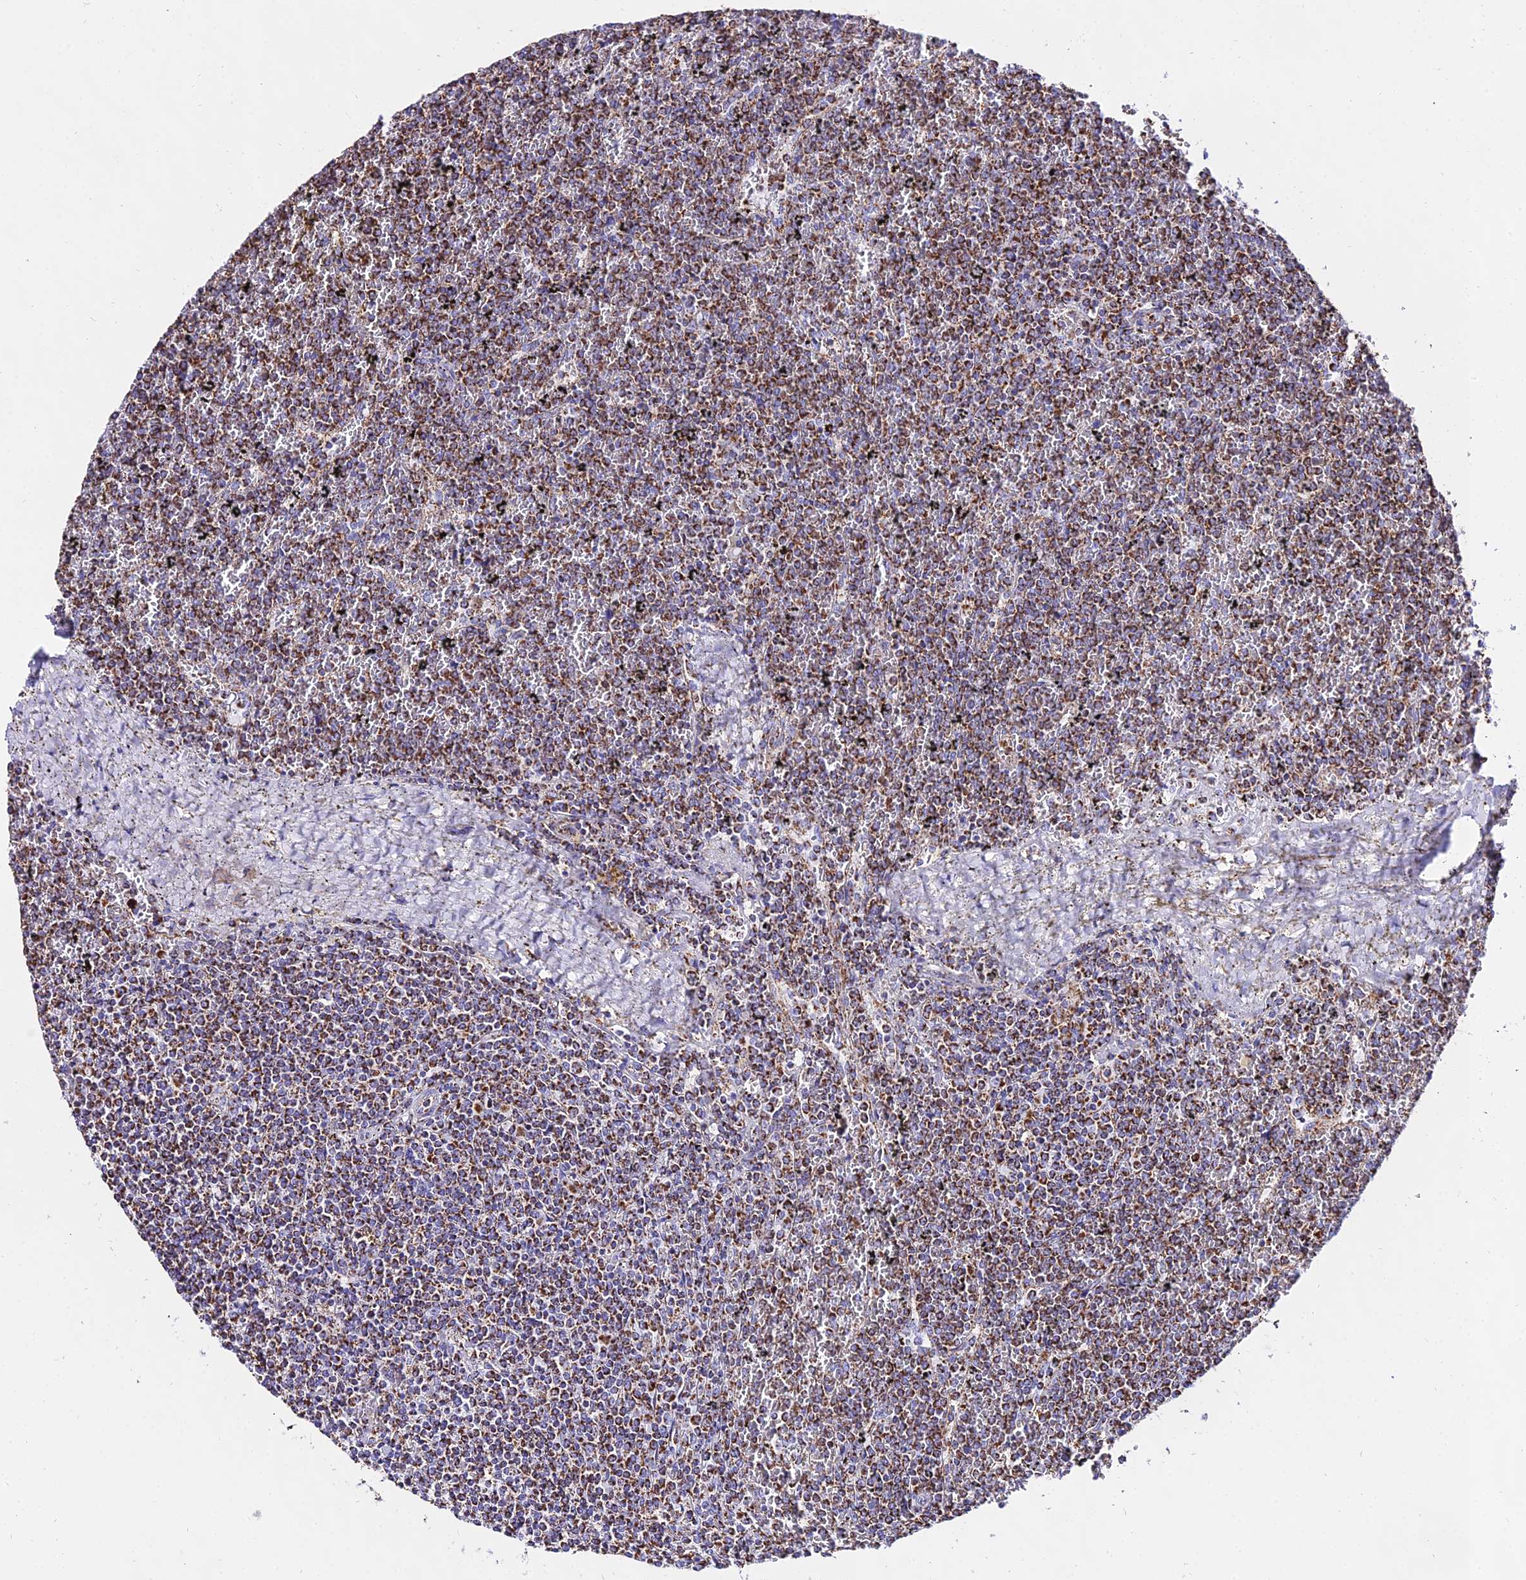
{"staining": {"intensity": "strong", "quantity": ">75%", "location": "cytoplasmic/membranous"}, "tissue": "lymphoma", "cell_type": "Tumor cells", "image_type": "cancer", "snomed": [{"axis": "morphology", "description": "Malignant lymphoma, non-Hodgkin's type, Low grade"}, {"axis": "topography", "description": "Spleen"}], "caption": "Brown immunohistochemical staining in human malignant lymphoma, non-Hodgkin's type (low-grade) displays strong cytoplasmic/membranous expression in approximately >75% of tumor cells. (DAB (3,3'-diaminobenzidine) = brown stain, brightfield microscopy at high magnification).", "gene": "ATP5PD", "patient": {"sex": "female", "age": 19}}